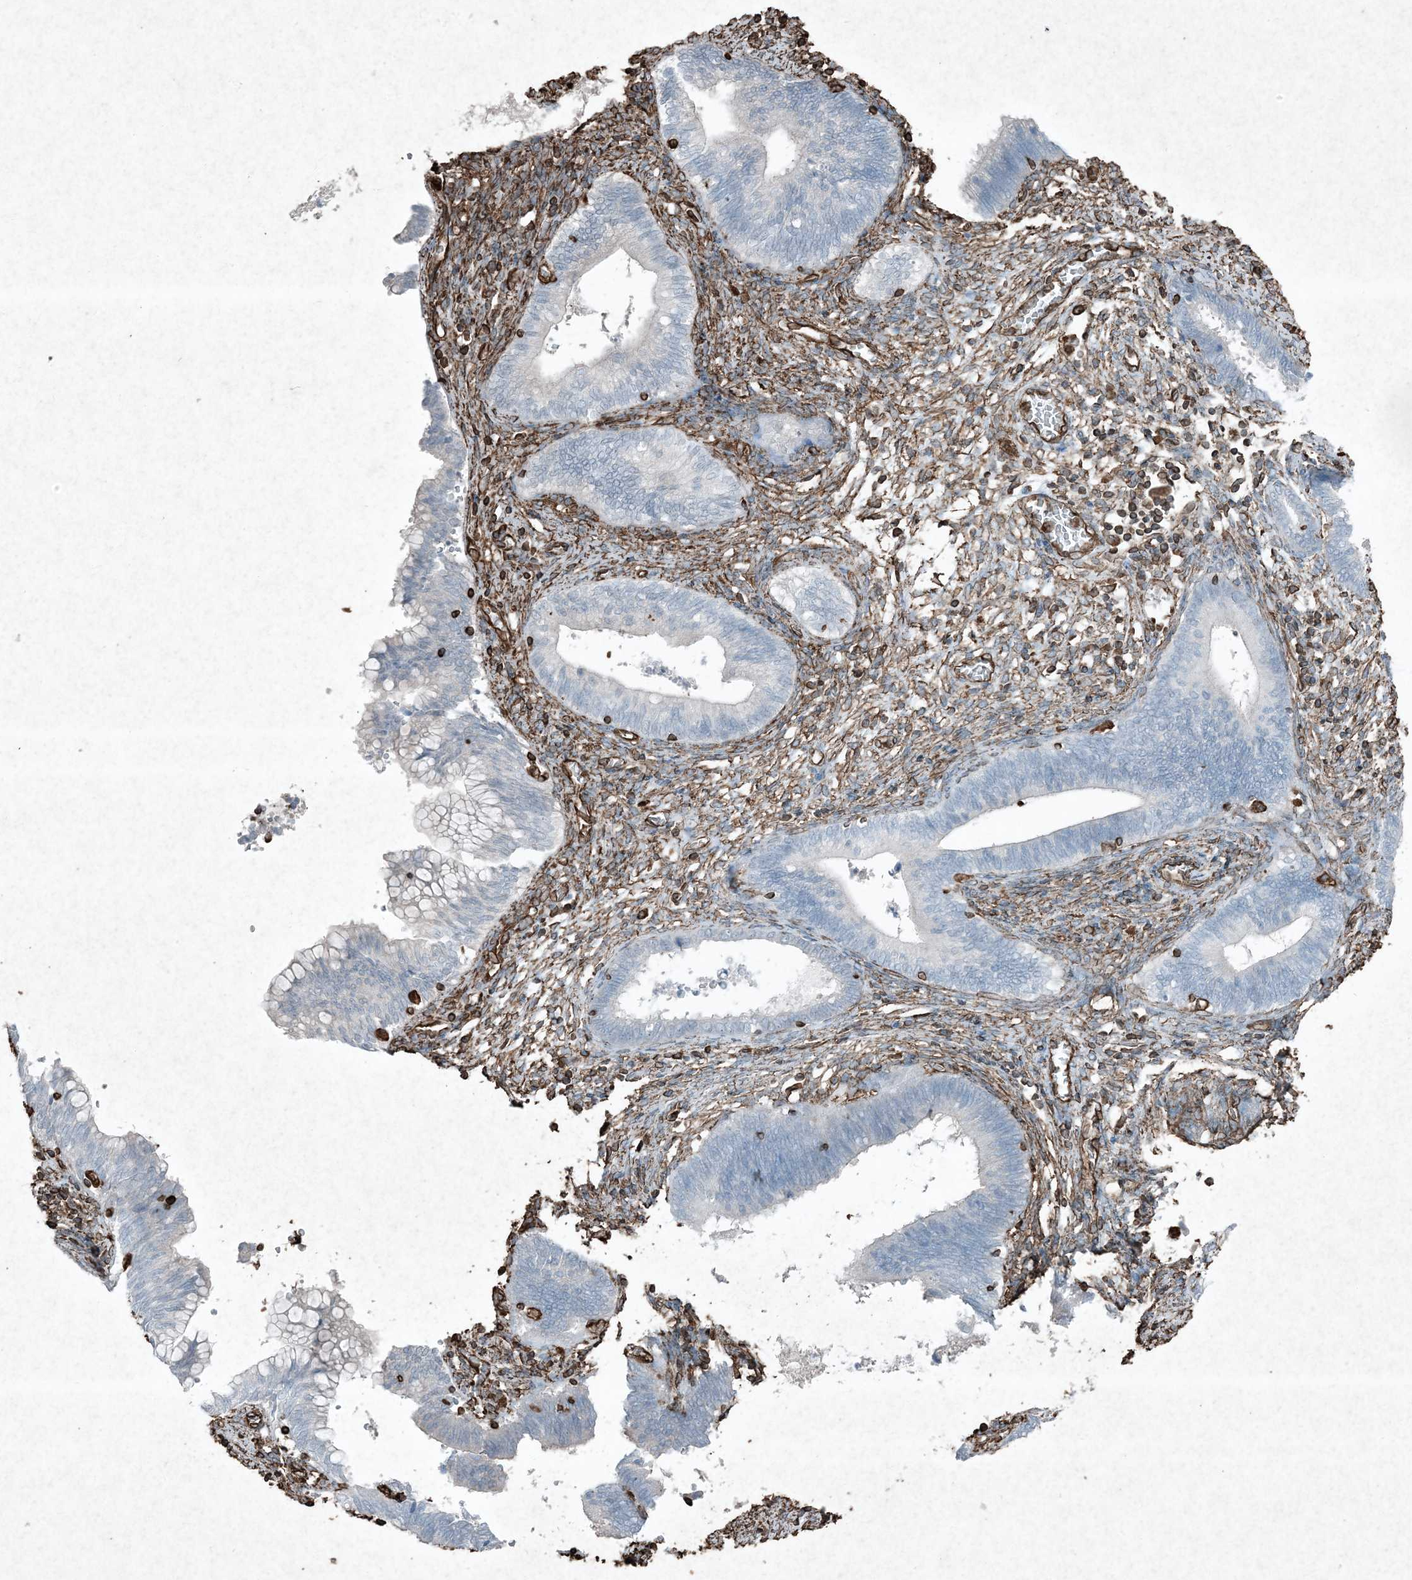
{"staining": {"intensity": "negative", "quantity": "none", "location": "none"}, "tissue": "cervical cancer", "cell_type": "Tumor cells", "image_type": "cancer", "snomed": [{"axis": "morphology", "description": "Adenocarcinoma, NOS"}, {"axis": "topography", "description": "Cervix"}], "caption": "Immunohistochemical staining of human adenocarcinoma (cervical) shows no significant expression in tumor cells.", "gene": "RYK", "patient": {"sex": "female", "age": 44}}